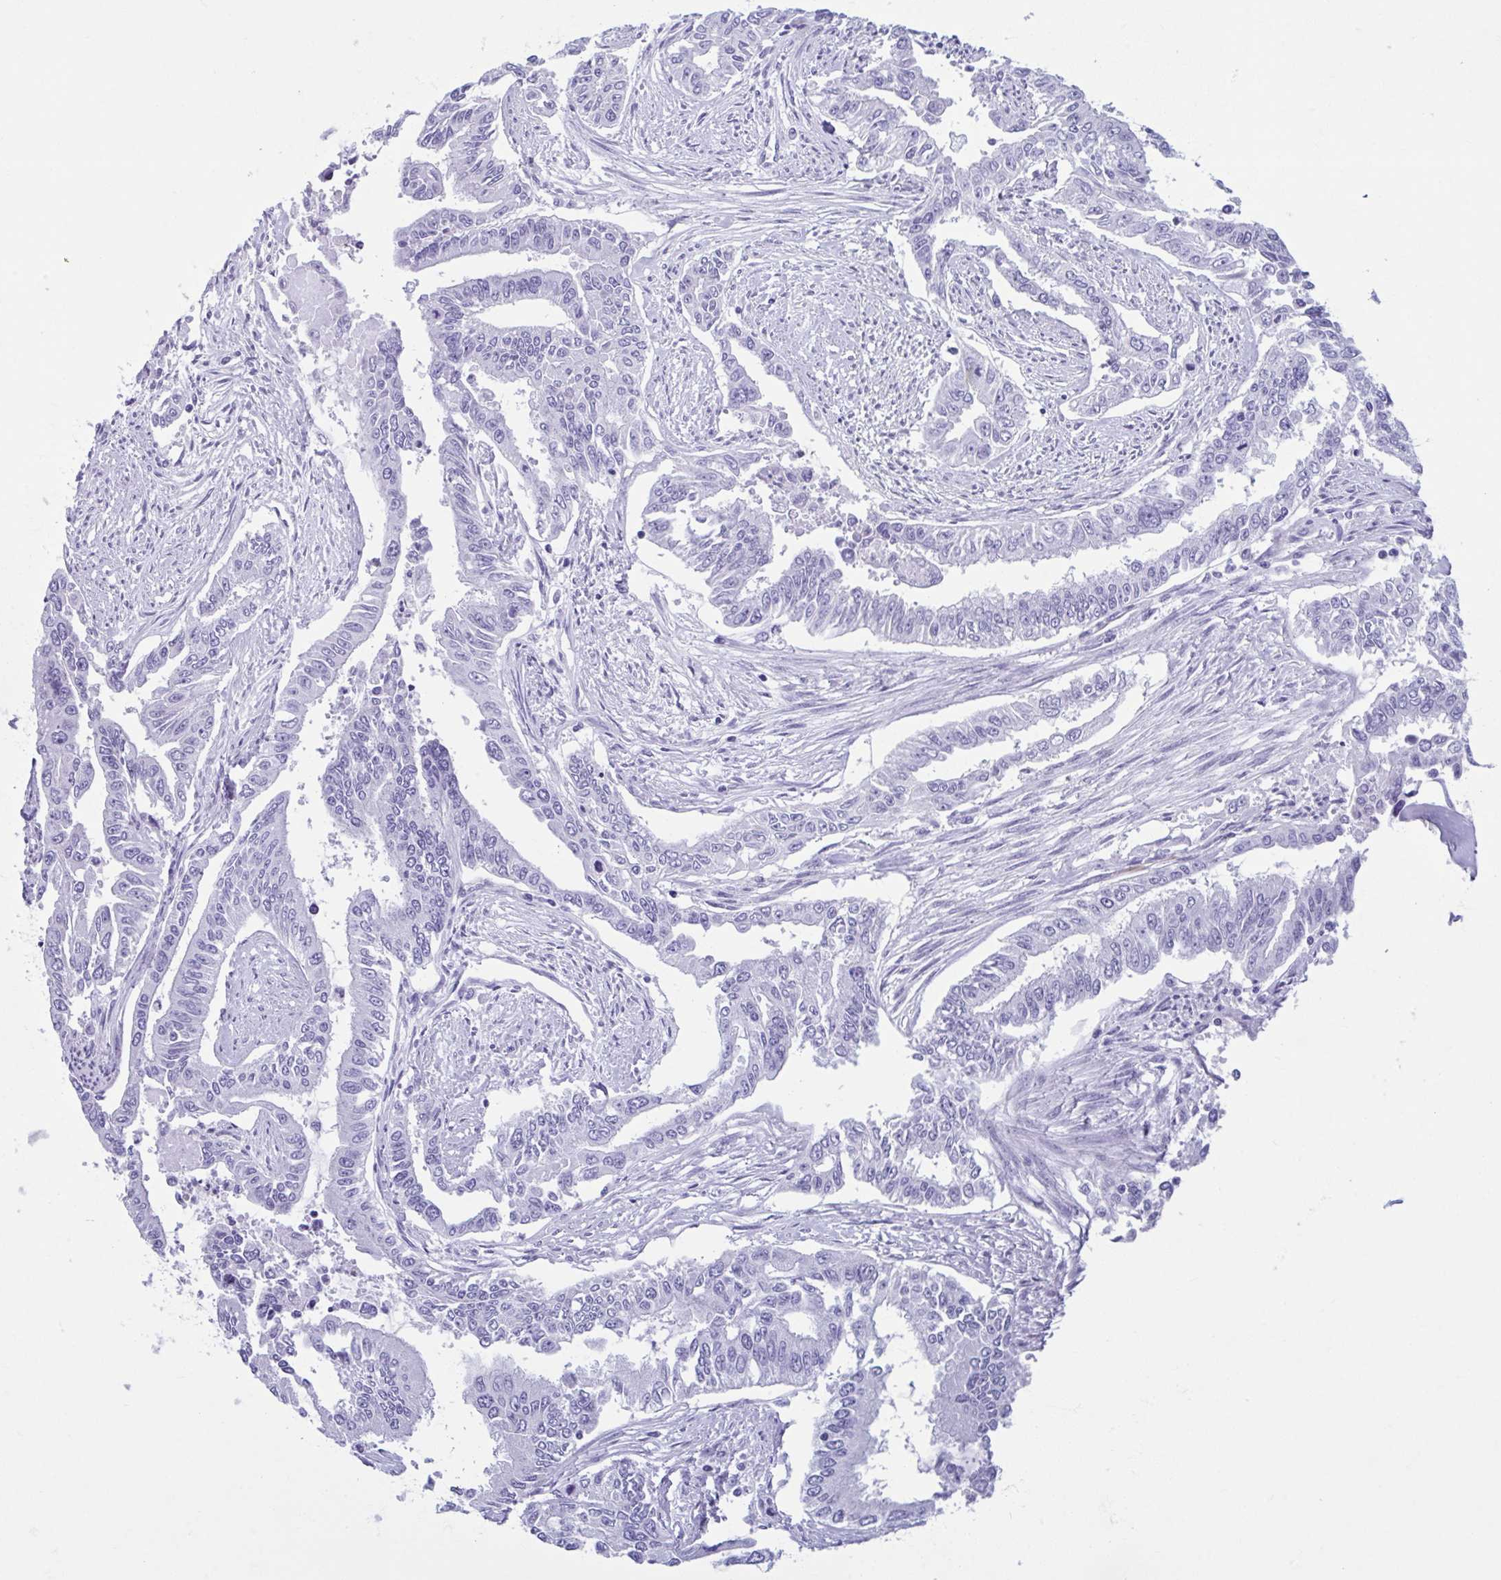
{"staining": {"intensity": "negative", "quantity": "none", "location": "none"}, "tissue": "endometrial cancer", "cell_type": "Tumor cells", "image_type": "cancer", "snomed": [{"axis": "morphology", "description": "Adenocarcinoma, NOS"}, {"axis": "topography", "description": "Uterus"}], "caption": "High power microscopy micrograph of an immunohistochemistry micrograph of endometrial cancer, revealing no significant staining in tumor cells. (Stains: DAB immunohistochemistry with hematoxylin counter stain, Microscopy: brightfield microscopy at high magnification).", "gene": "TCEAL3", "patient": {"sex": "female", "age": 59}}